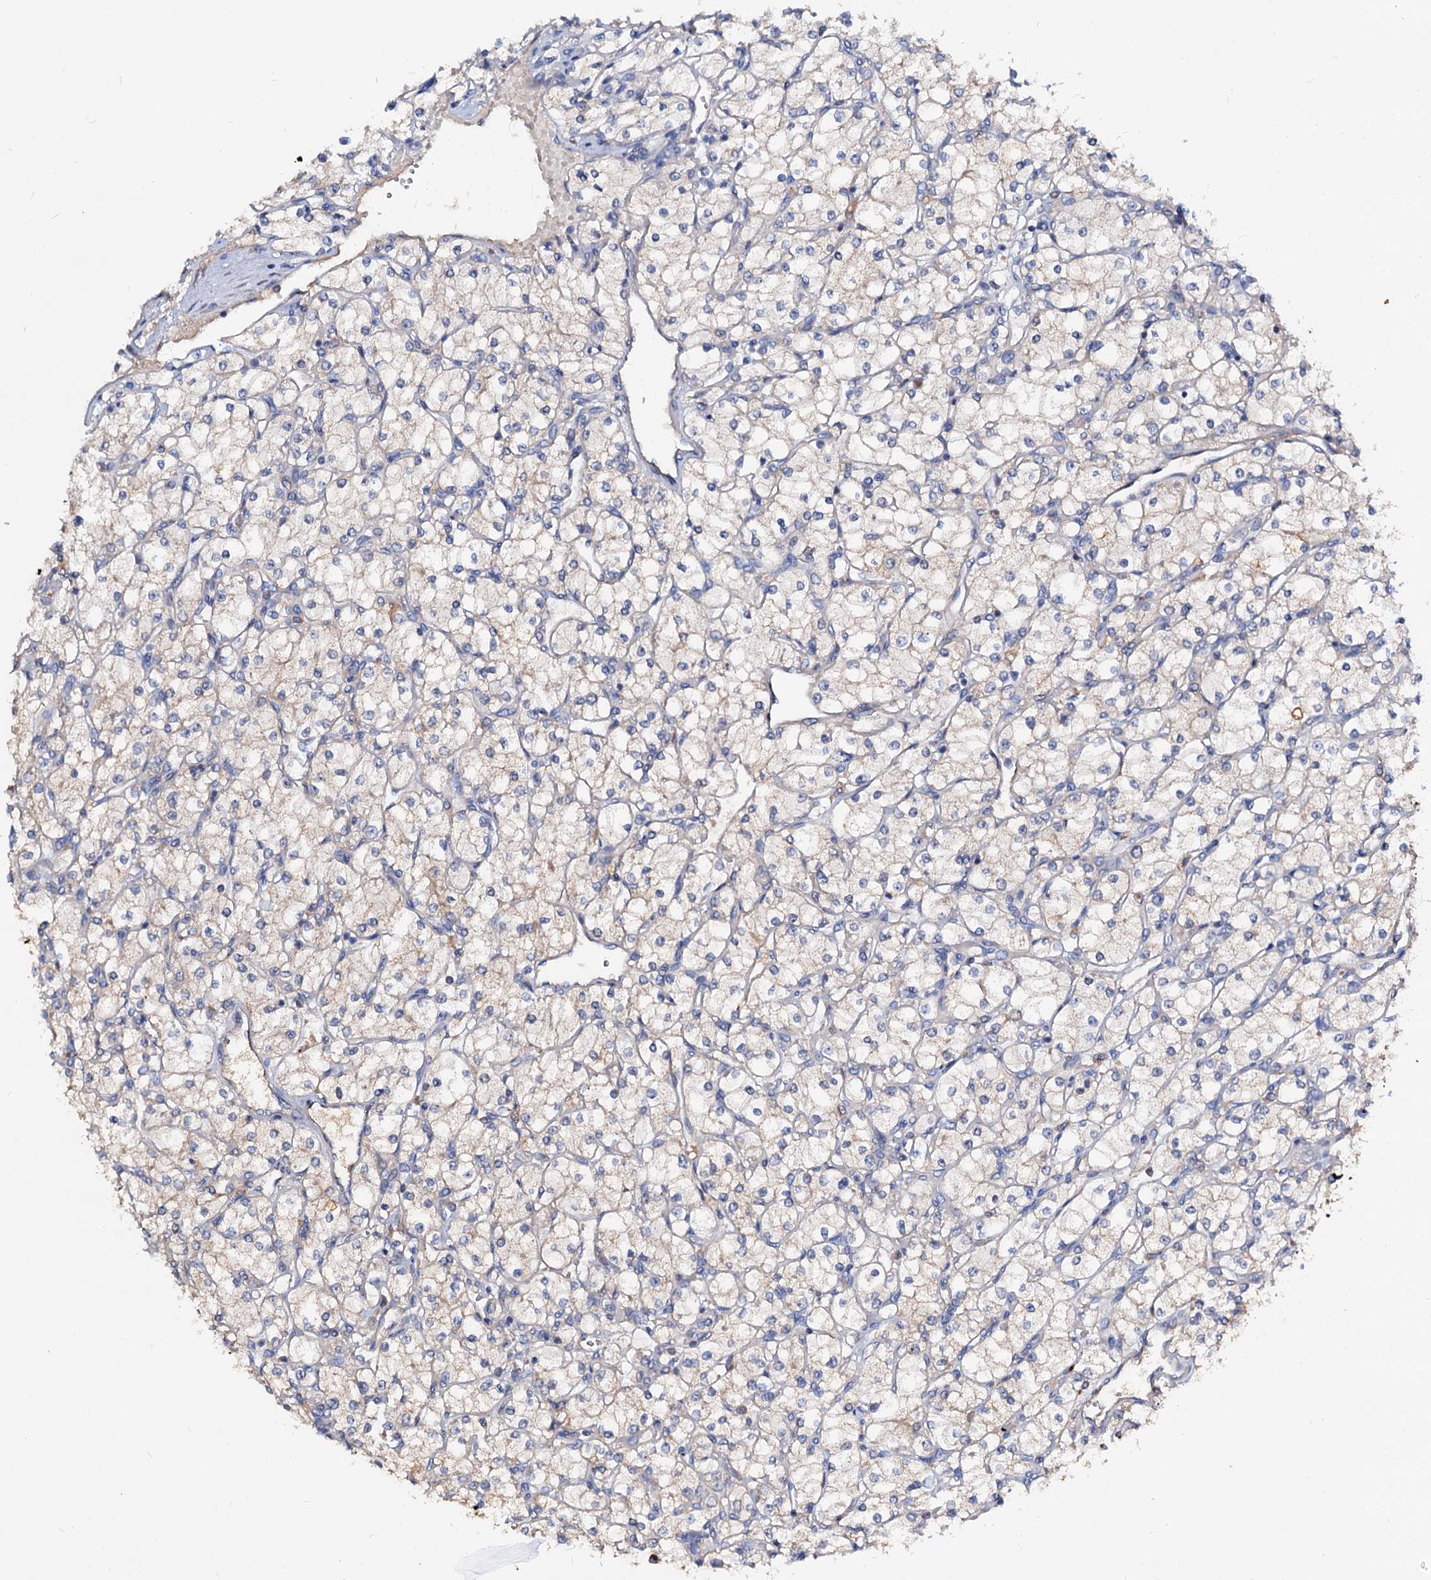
{"staining": {"intensity": "weak", "quantity": "<25%", "location": "cytoplasmic/membranous"}, "tissue": "renal cancer", "cell_type": "Tumor cells", "image_type": "cancer", "snomed": [{"axis": "morphology", "description": "Adenocarcinoma, NOS"}, {"axis": "topography", "description": "Kidney"}], "caption": "Immunohistochemistry micrograph of neoplastic tissue: human adenocarcinoma (renal) stained with DAB (3,3'-diaminobenzidine) shows no significant protein expression in tumor cells.", "gene": "ACY3", "patient": {"sex": "male", "age": 80}}